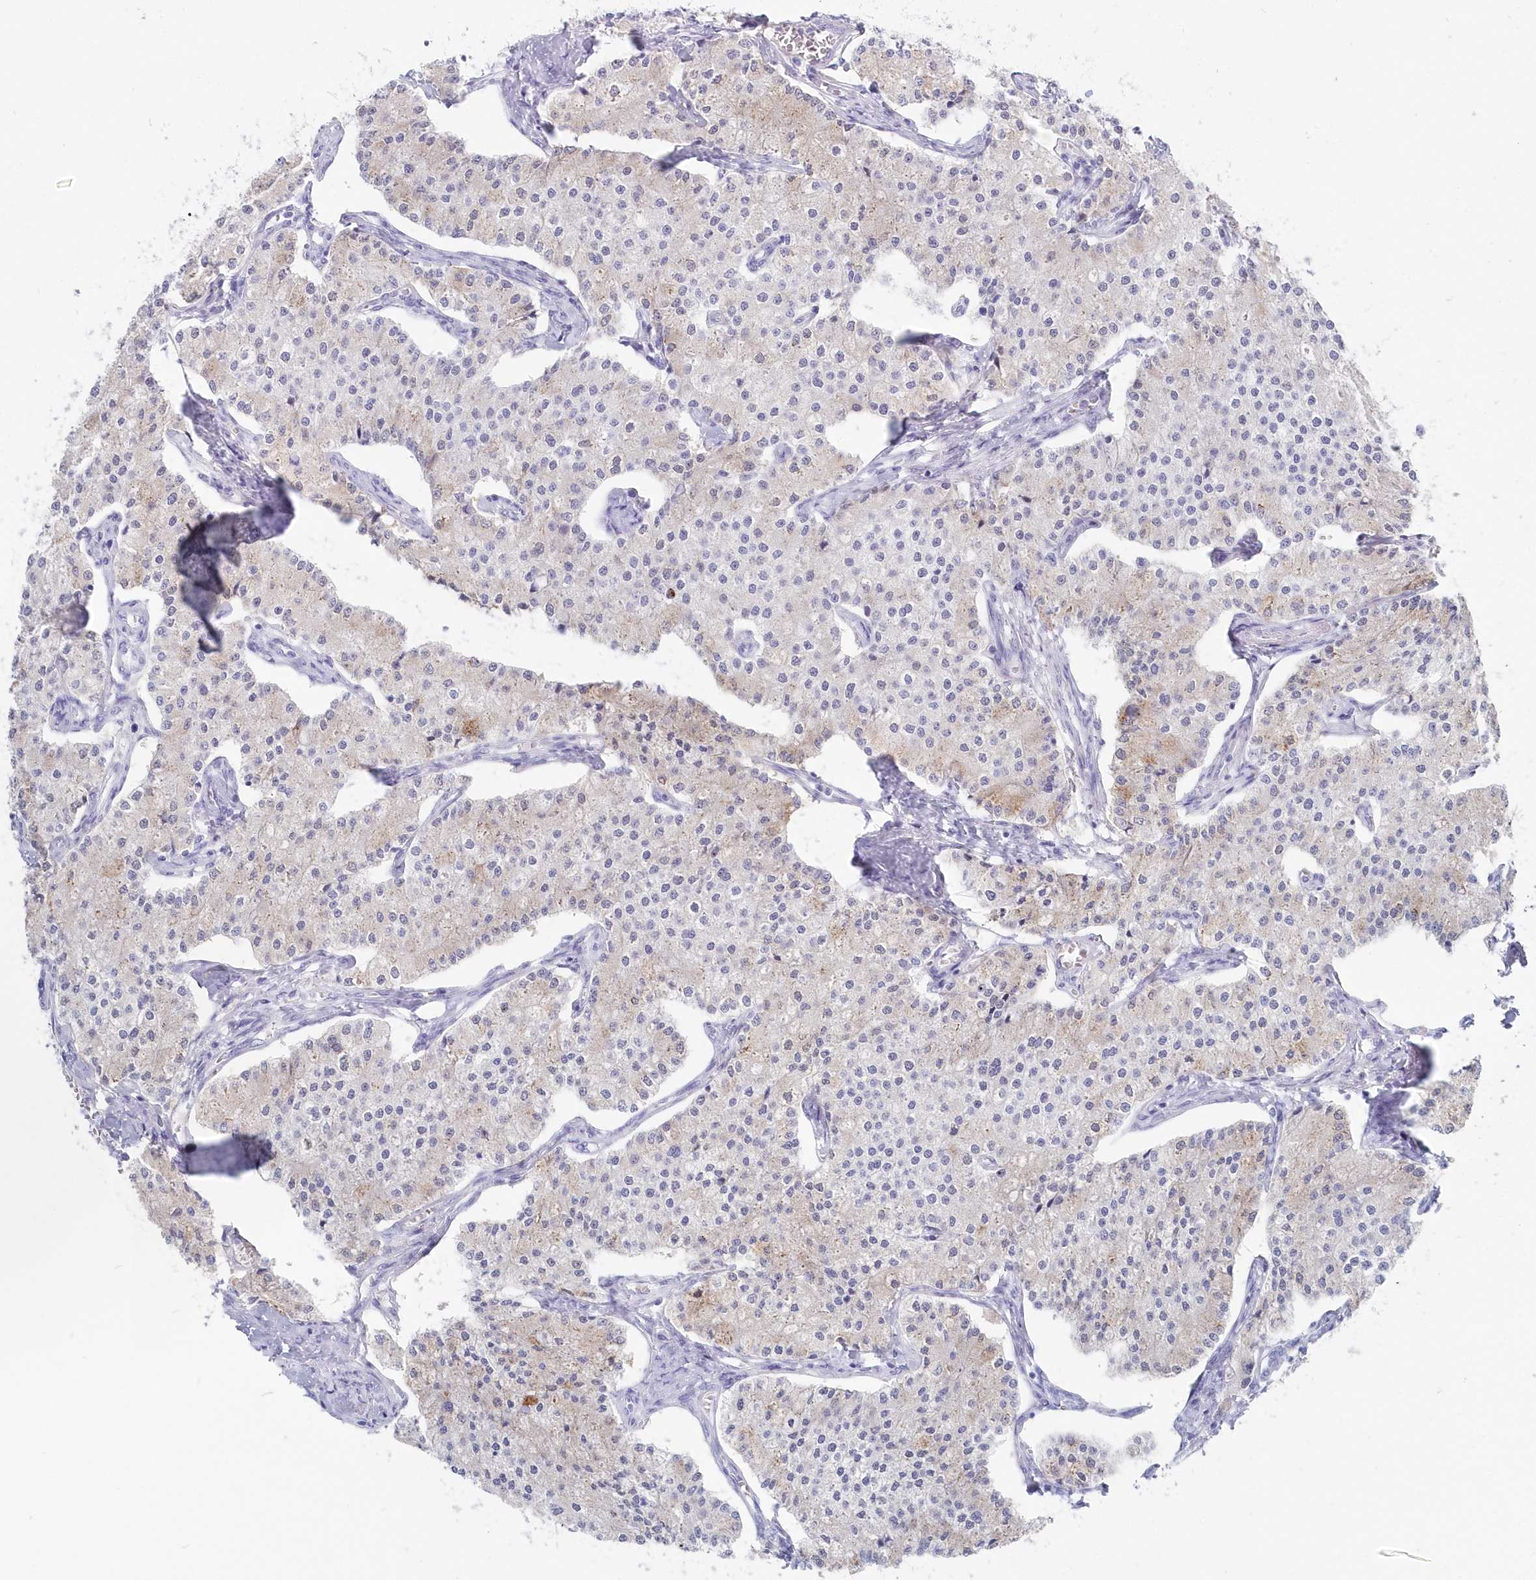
{"staining": {"intensity": "weak", "quantity": "<25%", "location": "cytoplasmic/membranous"}, "tissue": "carcinoid", "cell_type": "Tumor cells", "image_type": "cancer", "snomed": [{"axis": "morphology", "description": "Carcinoid, malignant, NOS"}, {"axis": "topography", "description": "Colon"}], "caption": "This is an IHC micrograph of carcinoid. There is no positivity in tumor cells.", "gene": "CSNK1G2", "patient": {"sex": "female", "age": 52}}